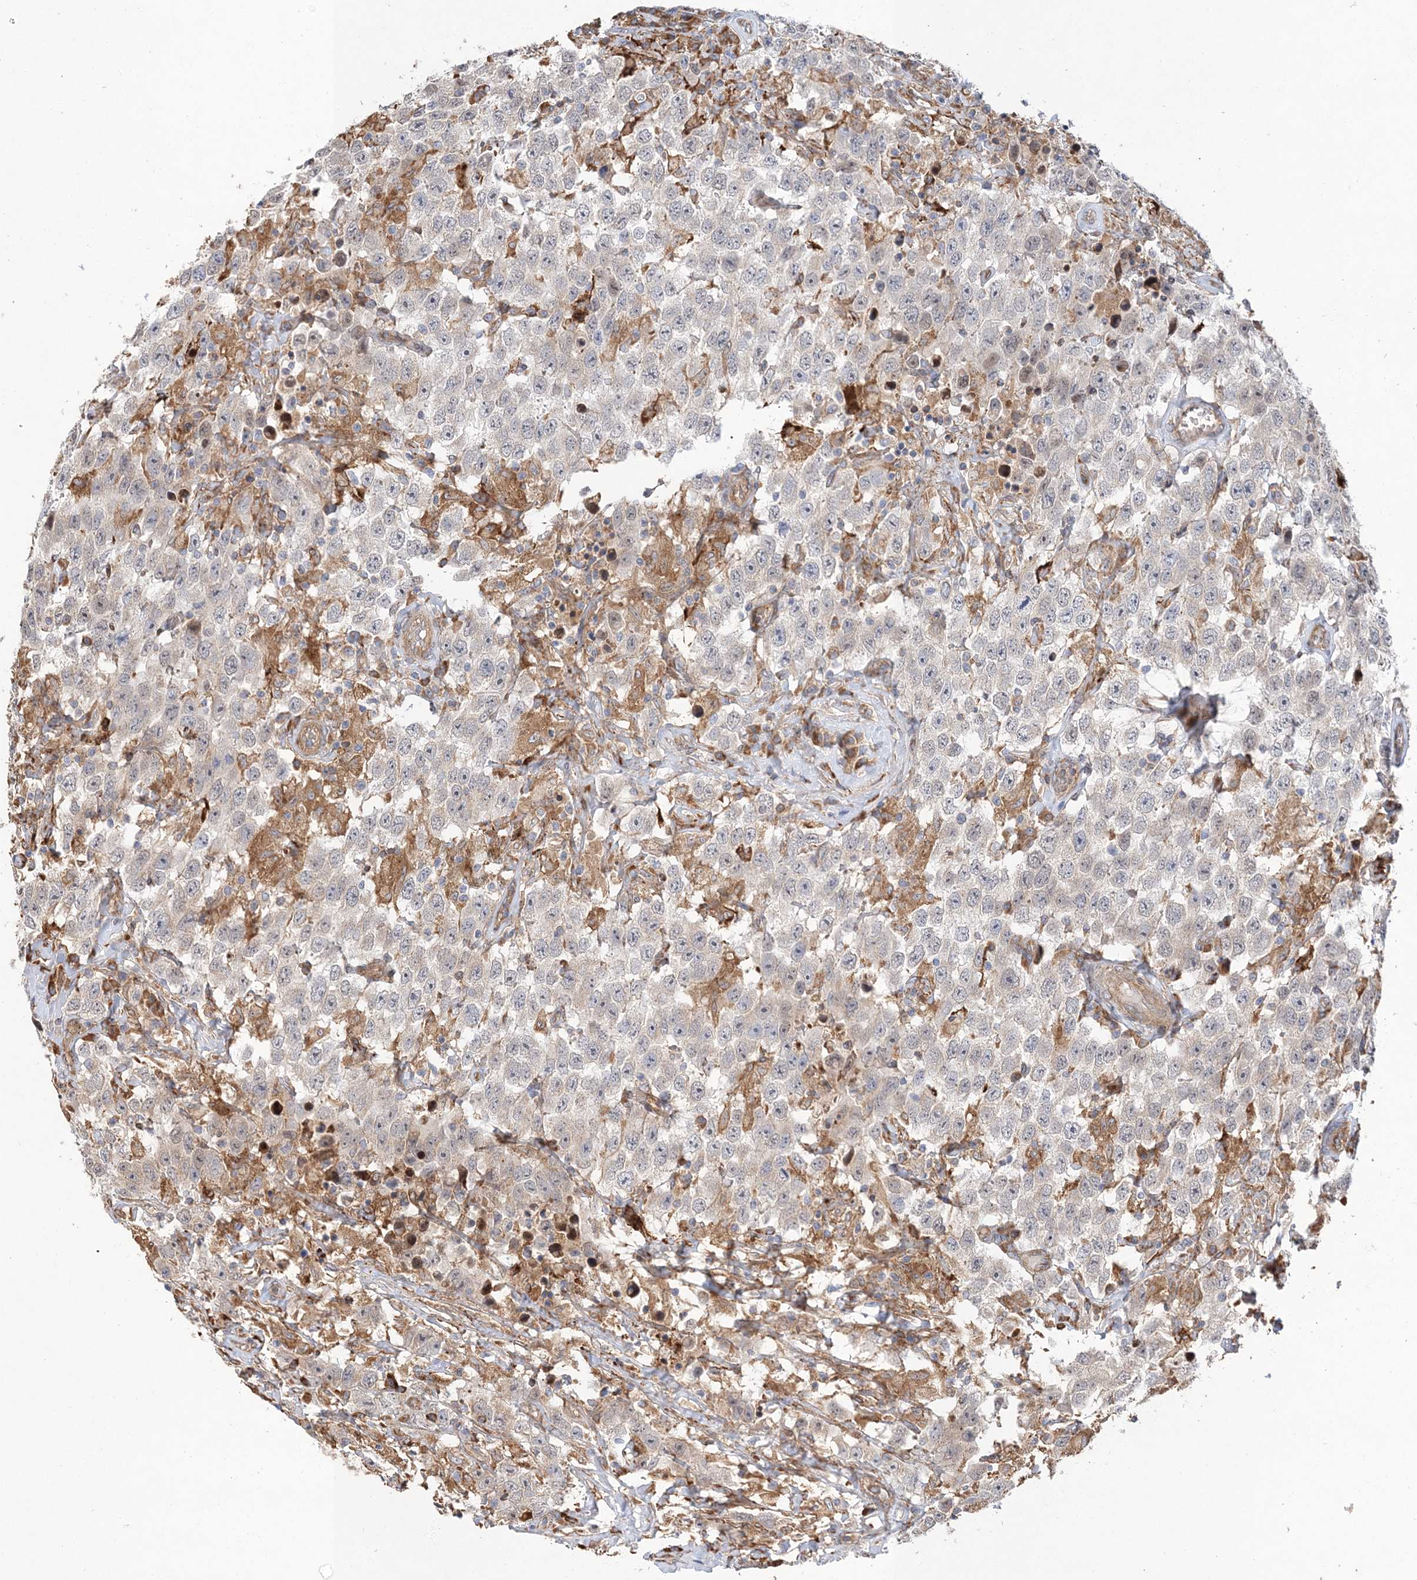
{"staining": {"intensity": "negative", "quantity": "none", "location": "none"}, "tissue": "testis cancer", "cell_type": "Tumor cells", "image_type": "cancer", "snomed": [{"axis": "morphology", "description": "Seminoma, NOS"}, {"axis": "topography", "description": "Testis"}], "caption": "Tumor cells are negative for brown protein staining in seminoma (testis).", "gene": "ZFYVE16", "patient": {"sex": "male", "age": 41}}